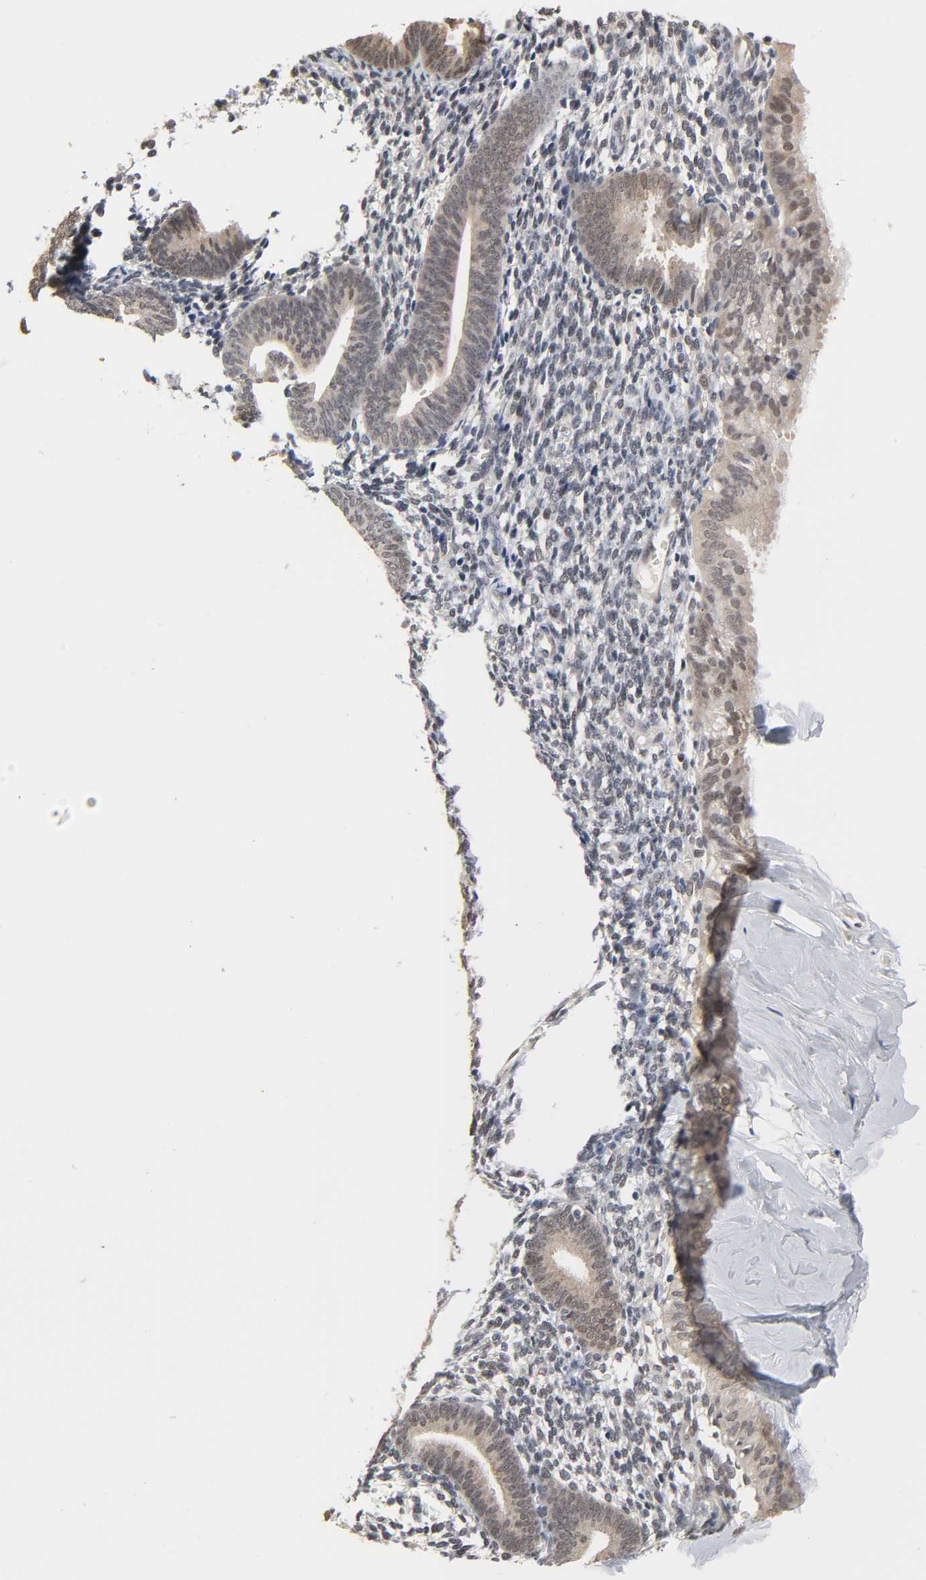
{"staining": {"intensity": "weak", "quantity": "25%-75%", "location": "nuclear"}, "tissue": "endometrium", "cell_type": "Cells in endometrial stroma", "image_type": "normal", "snomed": [{"axis": "morphology", "description": "Normal tissue, NOS"}, {"axis": "topography", "description": "Smooth muscle"}, {"axis": "topography", "description": "Endometrium"}], "caption": "The immunohistochemical stain labels weak nuclear positivity in cells in endometrial stroma of benign endometrium. The staining was performed using DAB (3,3'-diaminobenzidine) to visualize the protein expression in brown, while the nuclei were stained in blue with hematoxylin (Magnification: 20x).", "gene": "HTR1E", "patient": {"sex": "female", "age": 57}}